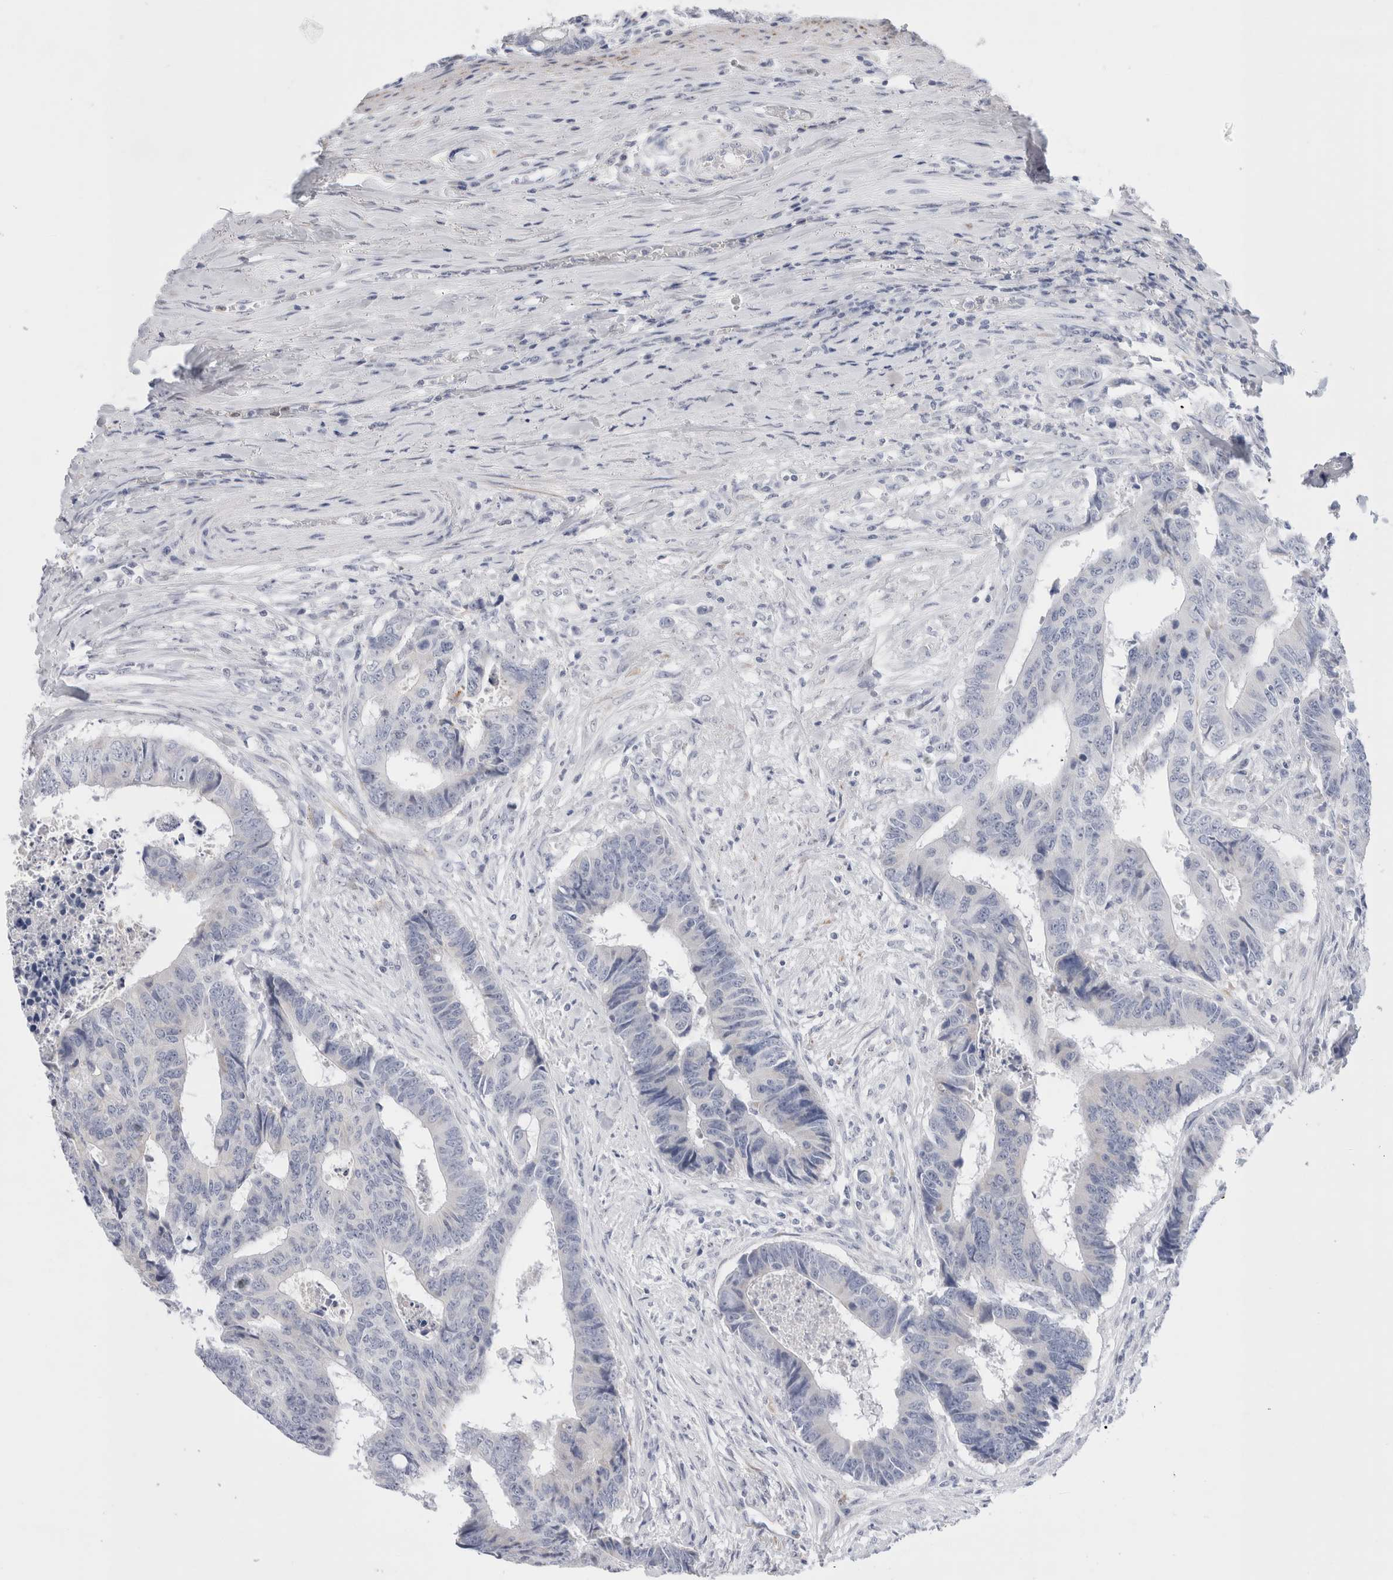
{"staining": {"intensity": "negative", "quantity": "none", "location": "none"}, "tissue": "colorectal cancer", "cell_type": "Tumor cells", "image_type": "cancer", "snomed": [{"axis": "morphology", "description": "Adenocarcinoma, NOS"}, {"axis": "topography", "description": "Rectum"}], "caption": "Immunohistochemistry (IHC) of human colorectal adenocarcinoma displays no positivity in tumor cells. The staining is performed using DAB brown chromogen with nuclei counter-stained in using hematoxylin.", "gene": "MUC15", "patient": {"sex": "male", "age": 84}}